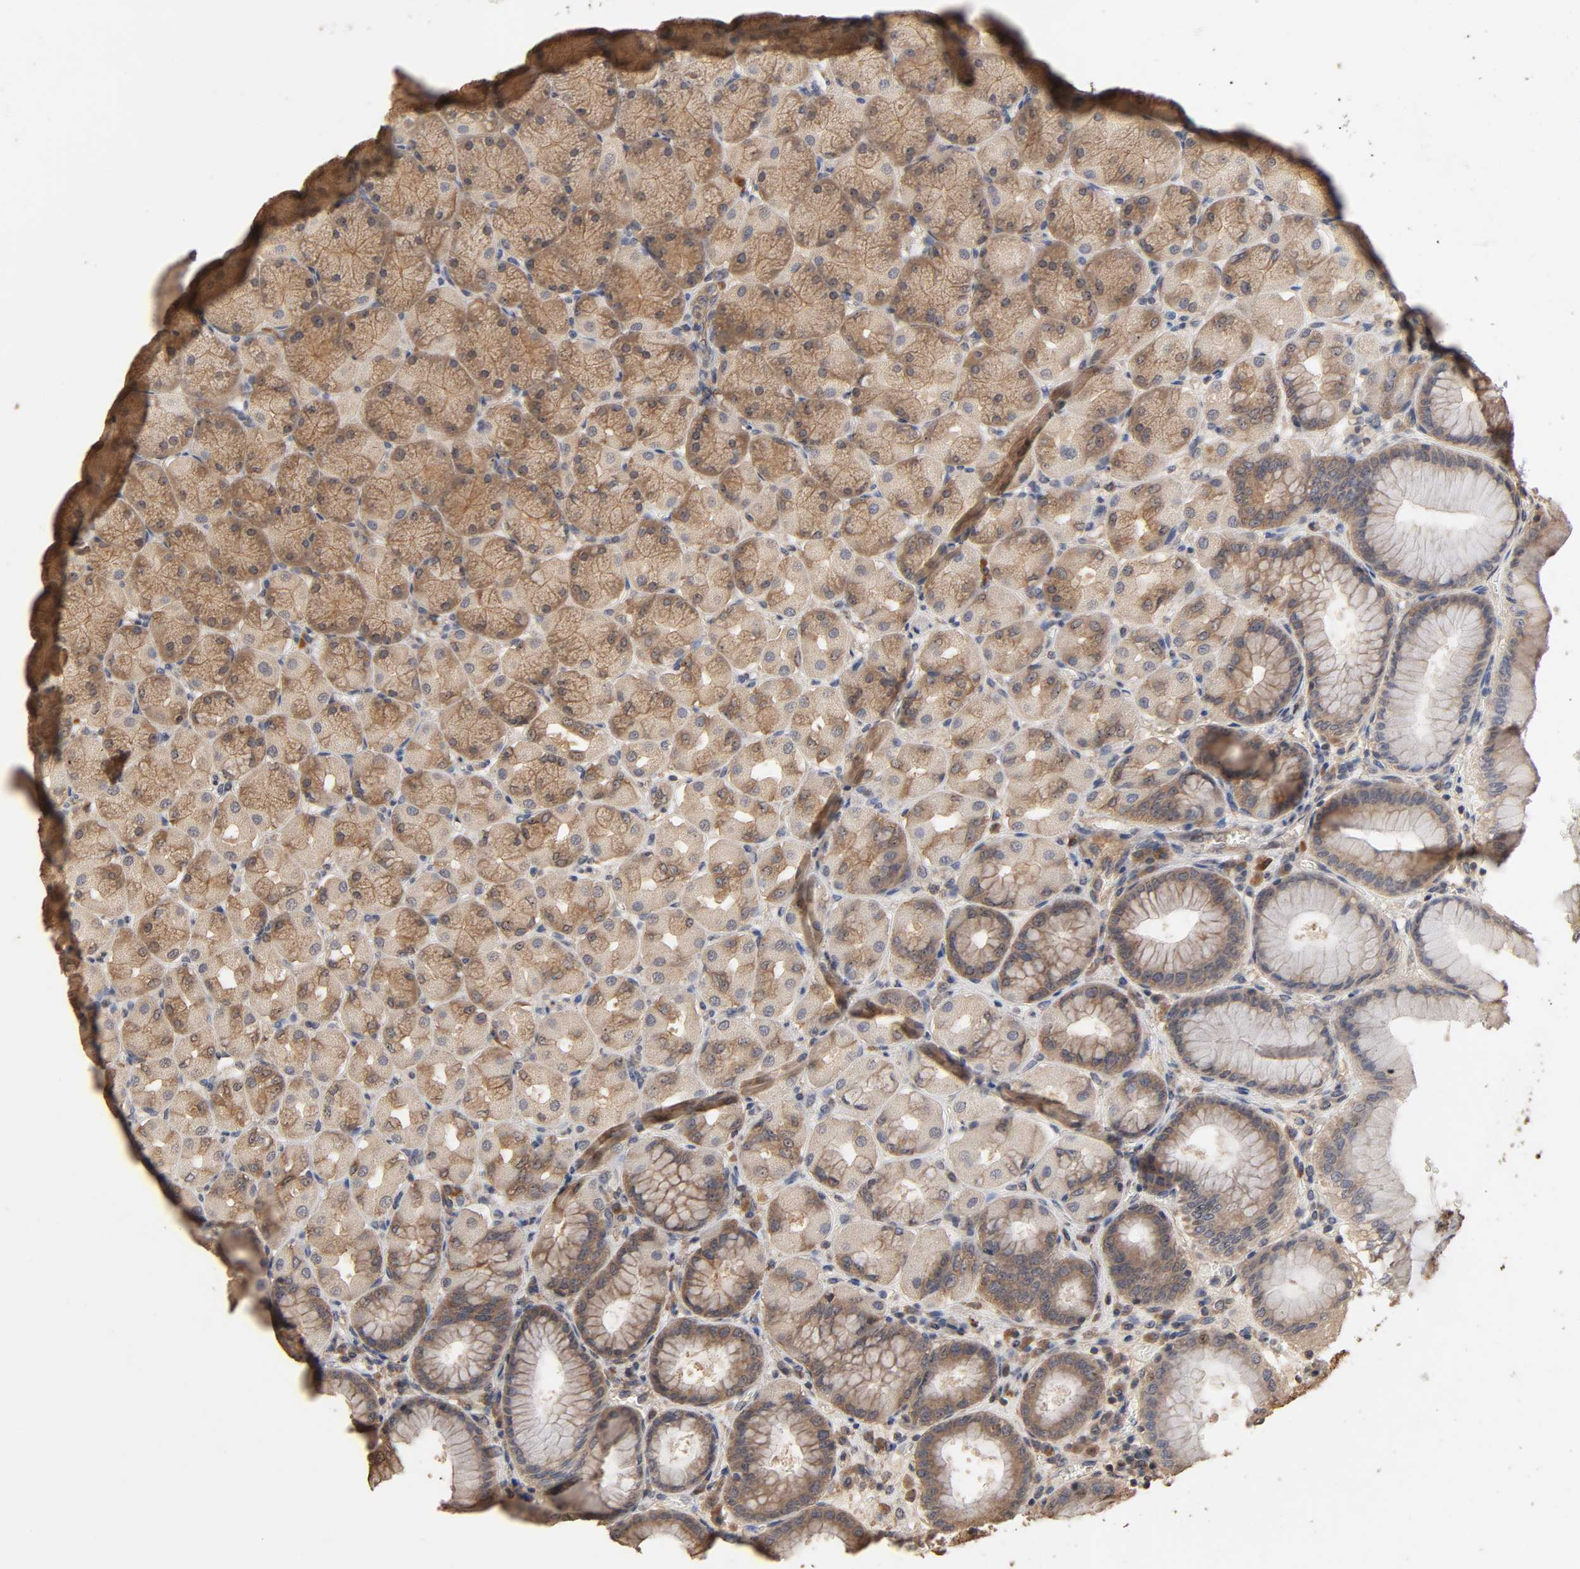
{"staining": {"intensity": "moderate", "quantity": ">75%", "location": "cytoplasmic/membranous"}, "tissue": "stomach", "cell_type": "Glandular cells", "image_type": "normal", "snomed": [{"axis": "morphology", "description": "Normal tissue, NOS"}, {"axis": "topography", "description": "Stomach, upper"}], "caption": "Immunohistochemical staining of benign stomach demonstrates moderate cytoplasmic/membranous protein expression in about >75% of glandular cells. Nuclei are stained in blue.", "gene": "ARHGEF7", "patient": {"sex": "female", "age": 56}}